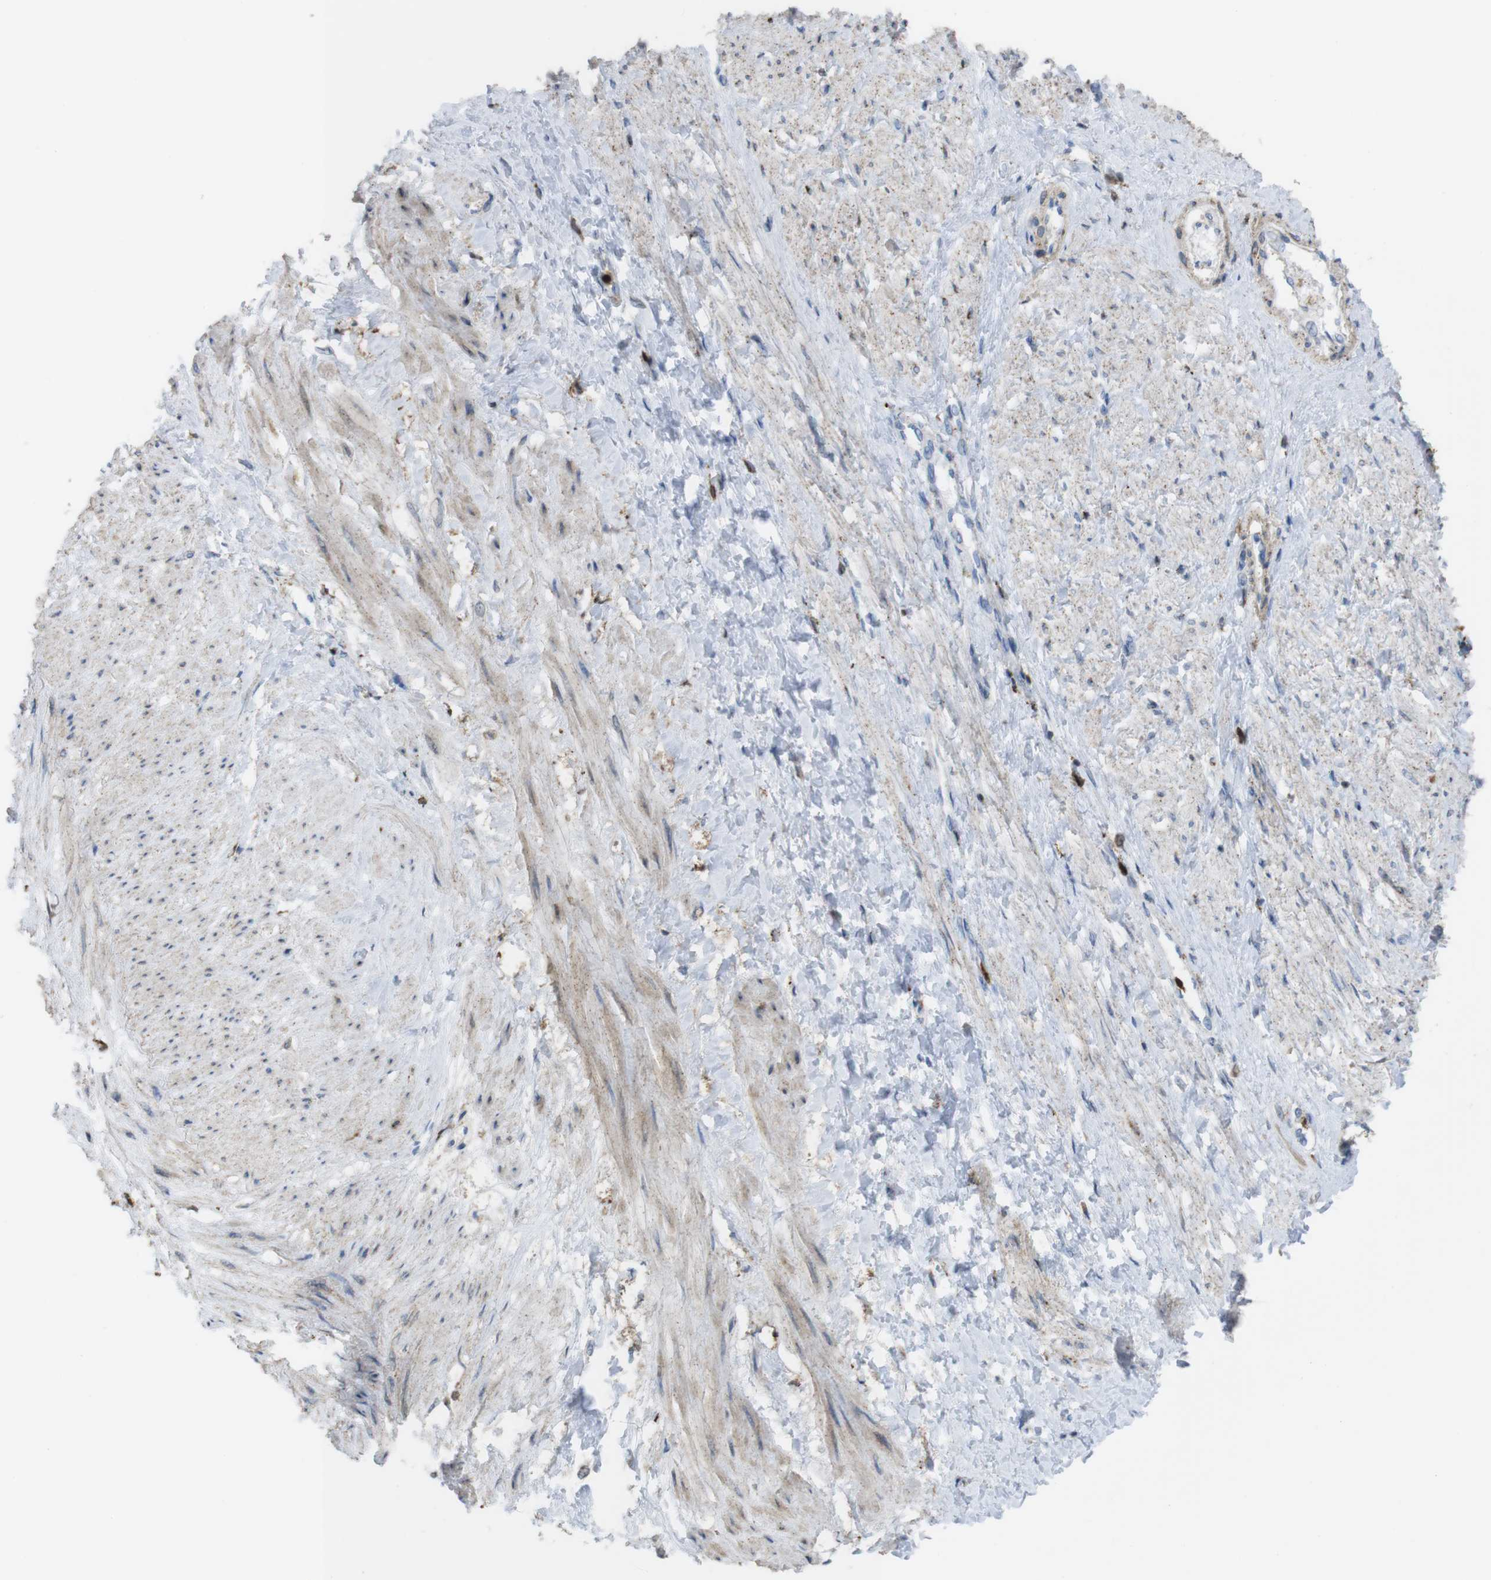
{"staining": {"intensity": "weak", "quantity": "25%-75%", "location": "cytoplasmic/membranous"}, "tissue": "smooth muscle", "cell_type": "Smooth muscle cells", "image_type": "normal", "snomed": [{"axis": "morphology", "description": "Normal tissue, NOS"}, {"axis": "topography", "description": "Smooth muscle"}, {"axis": "topography", "description": "Uterus"}], "caption": "Immunohistochemistry (DAB) staining of unremarkable human smooth muscle reveals weak cytoplasmic/membranous protein positivity in about 25%-75% of smooth muscle cells. (DAB = brown stain, brightfield microscopy at high magnification).", "gene": "PRKCD", "patient": {"sex": "female", "age": 39}}